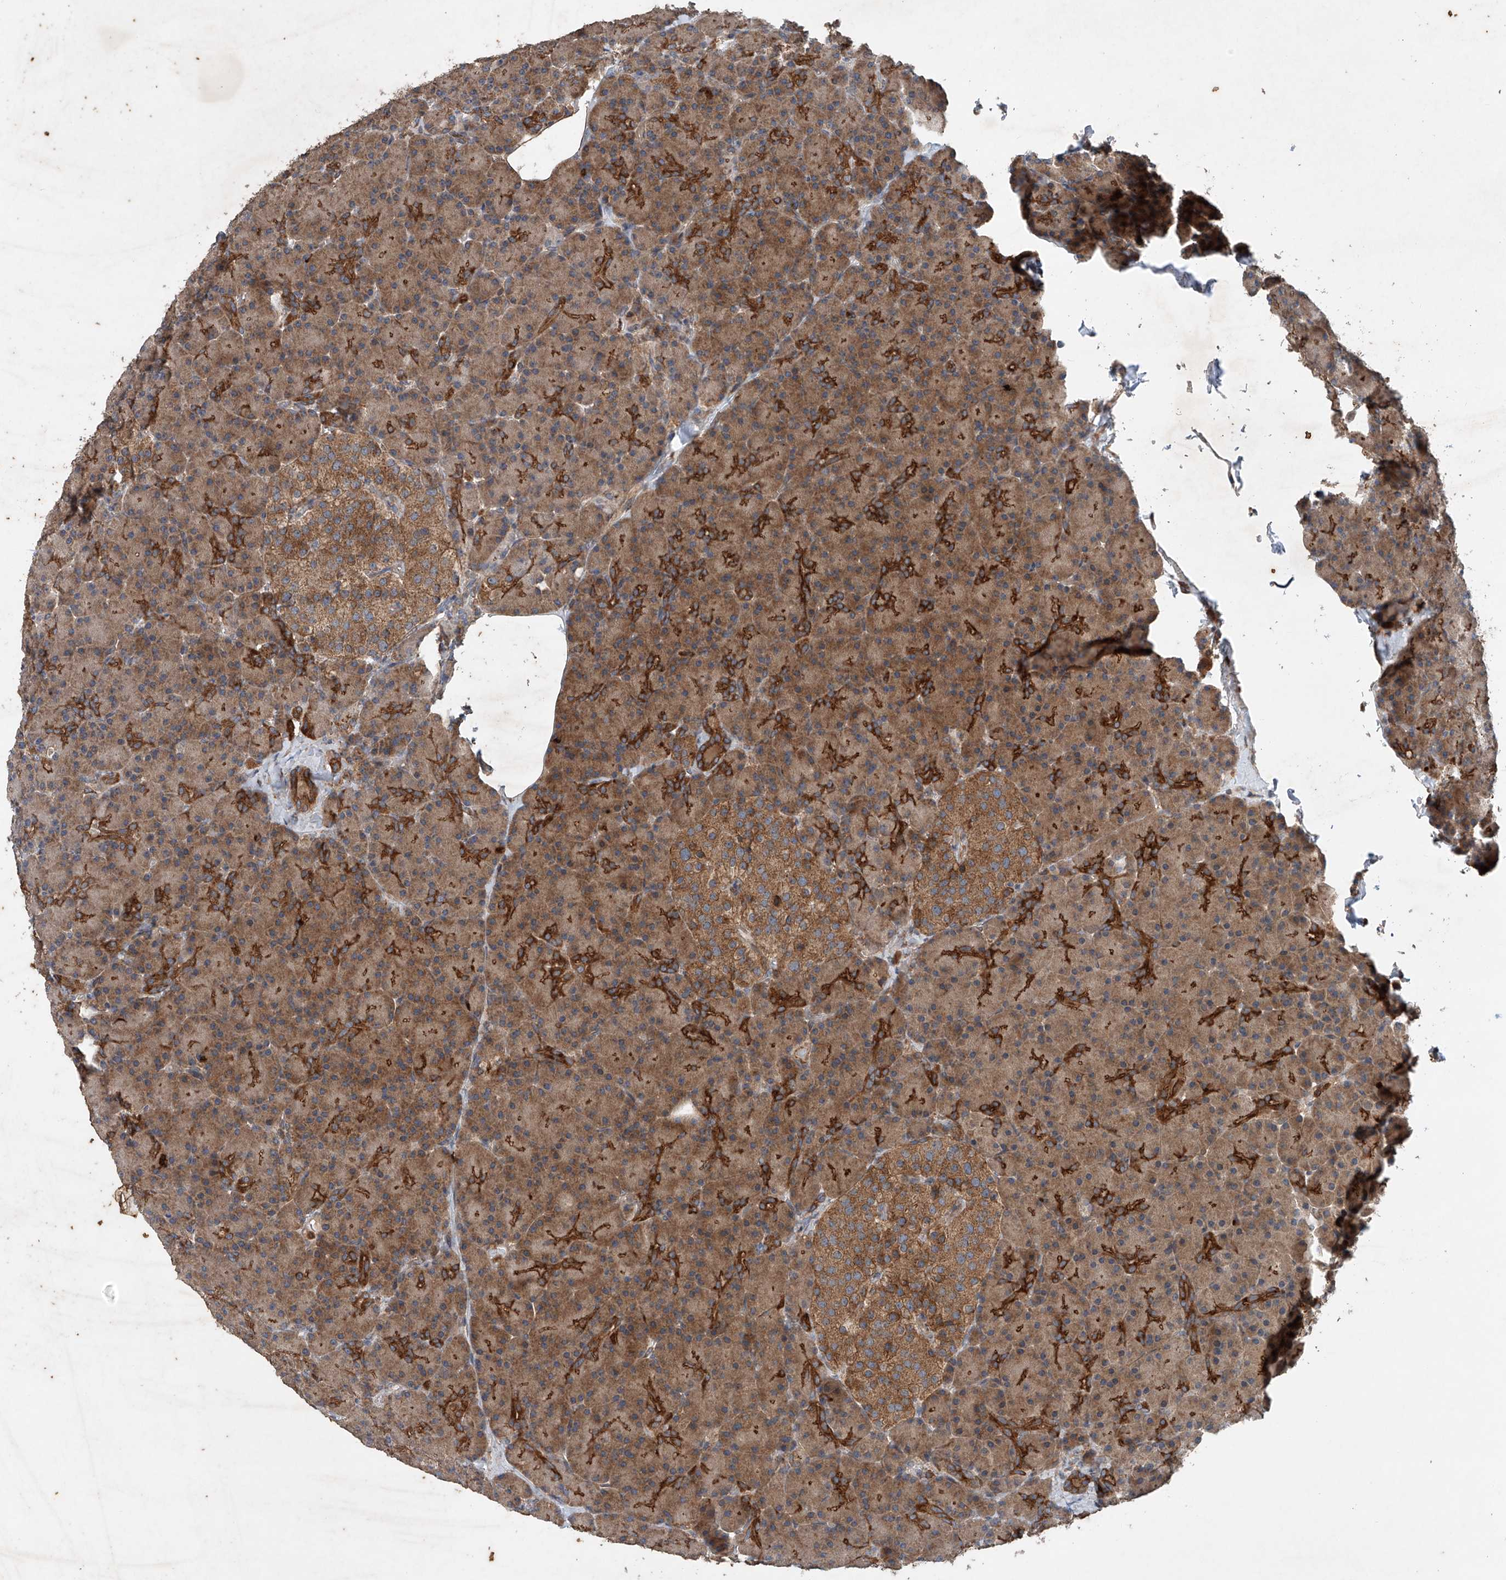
{"staining": {"intensity": "strong", "quantity": ">75%", "location": "cytoplasmic/membranous"}, "tissue": "pancreas", "cell_type": "Exocrine glandular cells", "image_type": "normal", "snomed": [{"axis": "morphology", "description": "Normal tissue, NOS"}, {"axis": "topography", "description": "Pancreas"}], "caption": "A photomicrograph showing strong cytoplasmic/membranous positivity in approximately >75% of exocrine glandular cells in normal pancreas, as visualized by brown immunohistochemical staining.", "gene": "CEP85L", "patient": {"sex": "female", "age": 43}}